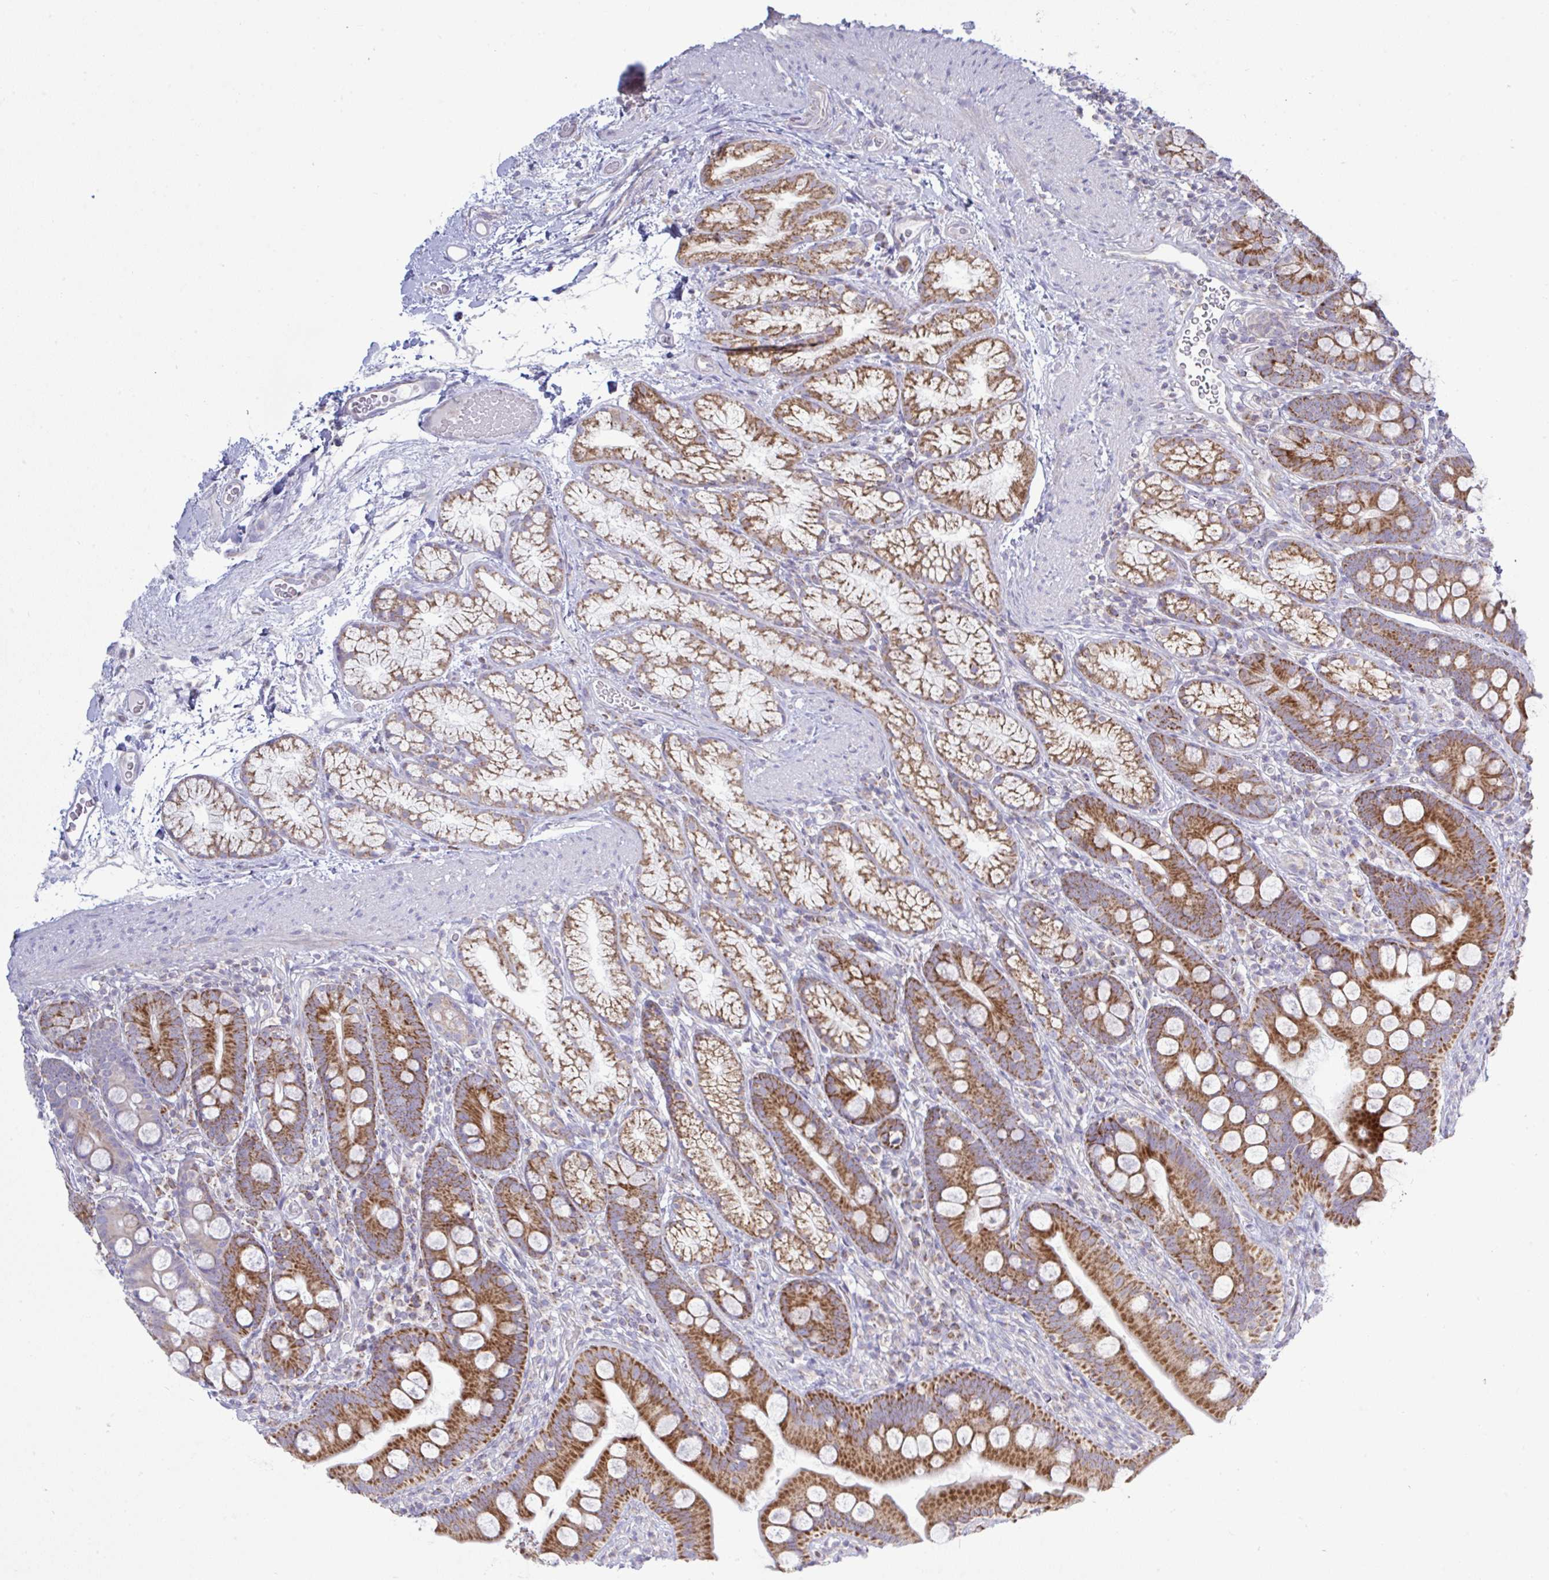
{"staining": {"intensity": "strong", "quantity": ">75%", "location": "cytoplasmic/membranous"}, "tissue": "duodenum", "cell_type": "Glandular cells", "image_type": "normal", "snomed": [{"axis": "morphology", "description": "Normal tissue, NOS"}, {"axis": "topography", "description": "Duodenum"}], "caption": "Immunohistochemical staining of benign duodenum reveals strong cytoplasmic/membranous protein staining in approximately >75% of glandular cells.", "gene": "NDUFA7", "patient": {"sex": "female", "age": 67}}